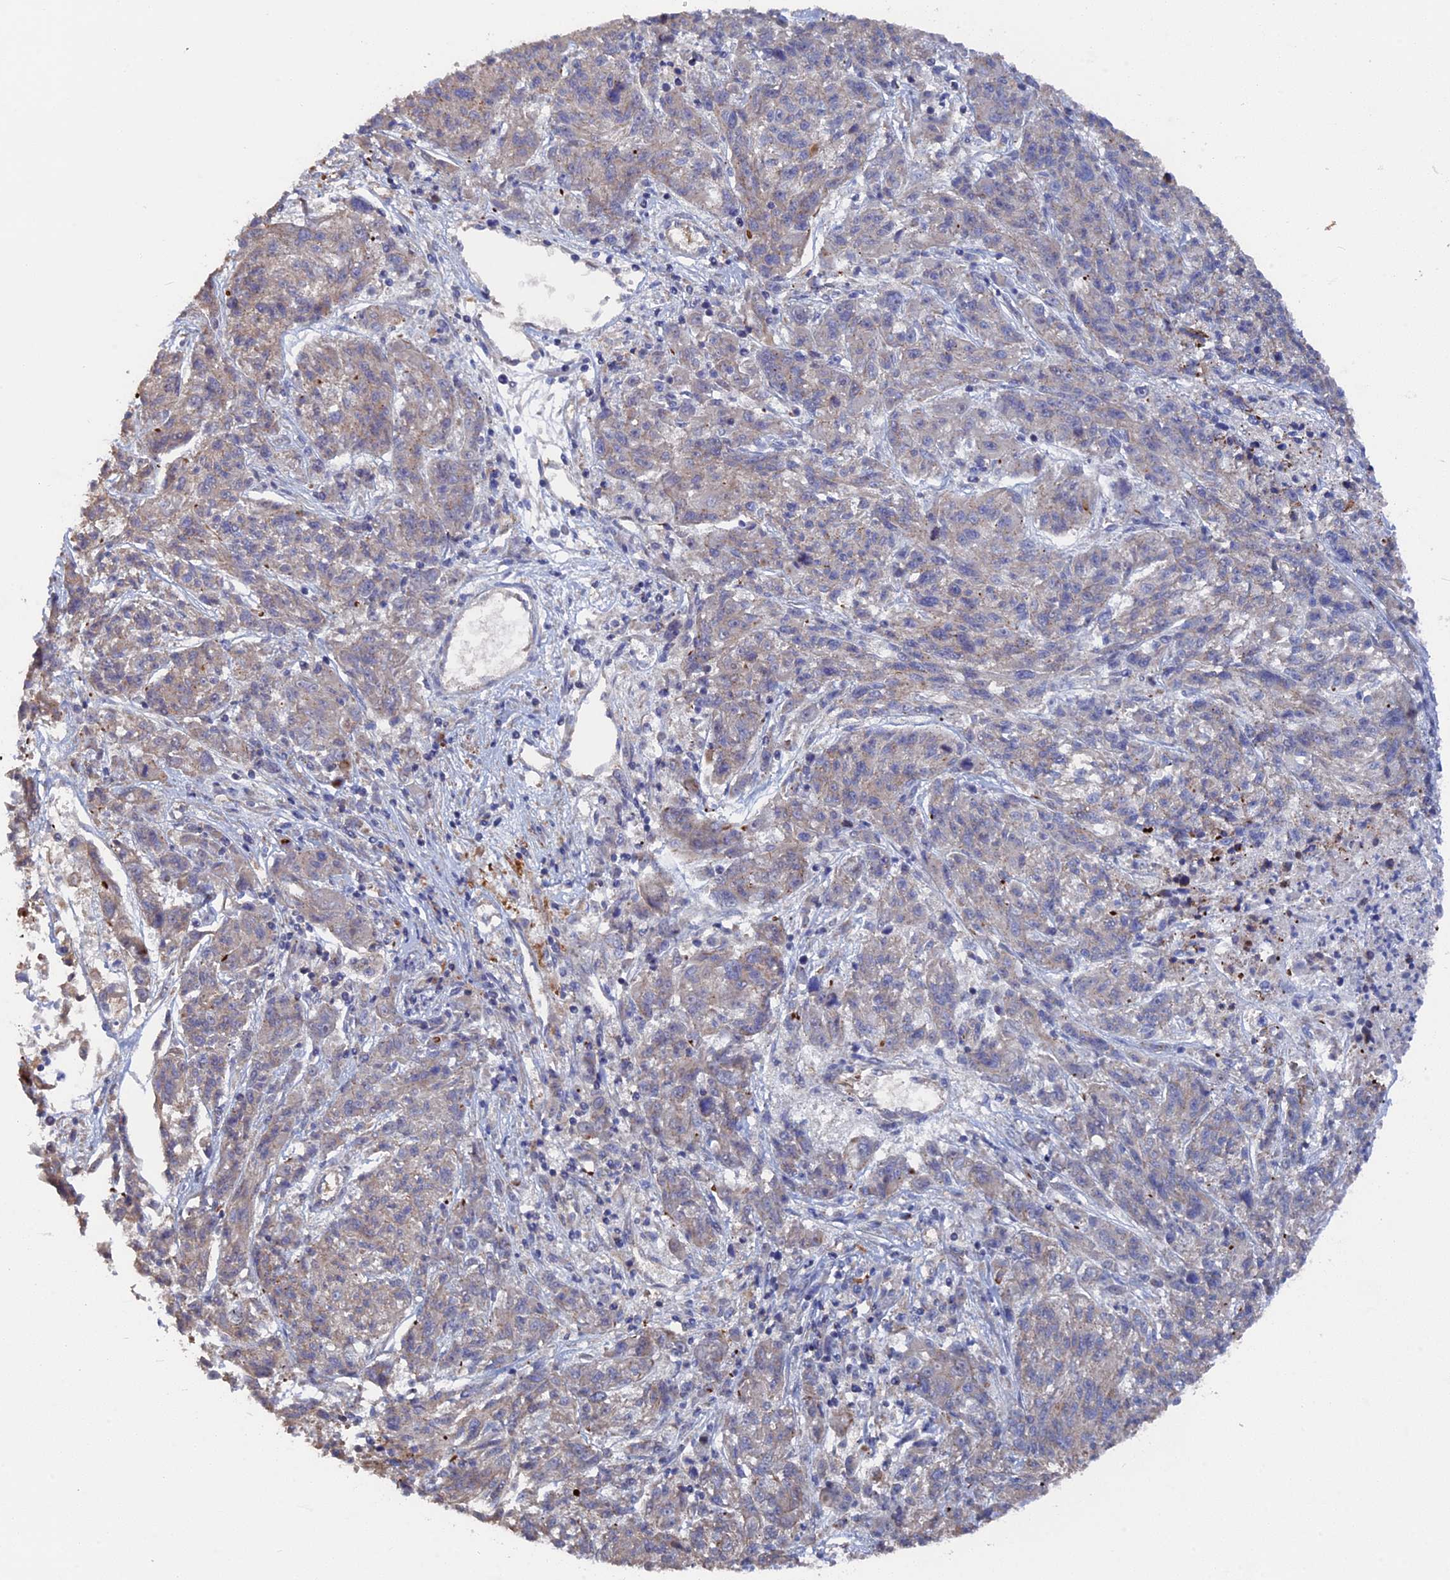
{"staining": {"intensity": "negative", "quantity": "none", "location": "none"}, "tissue": "melanoma", "cell_type": "Tumor cells", "image_type": "cancer", "snomed": [{"axis": "morphology", "description": "Malignant melanoma, NOS"}, {"axis": "topography", "description": "Skin"}], "caption": "Immunohistochemistry photomicrograph of human melanoma stained for a protein (brown), which shows no staining in tumor cells. (IHC, brightfield microscopy, high magnification).", "gene": "SMG9", "patient": {"sex": "male", "age": 53}}